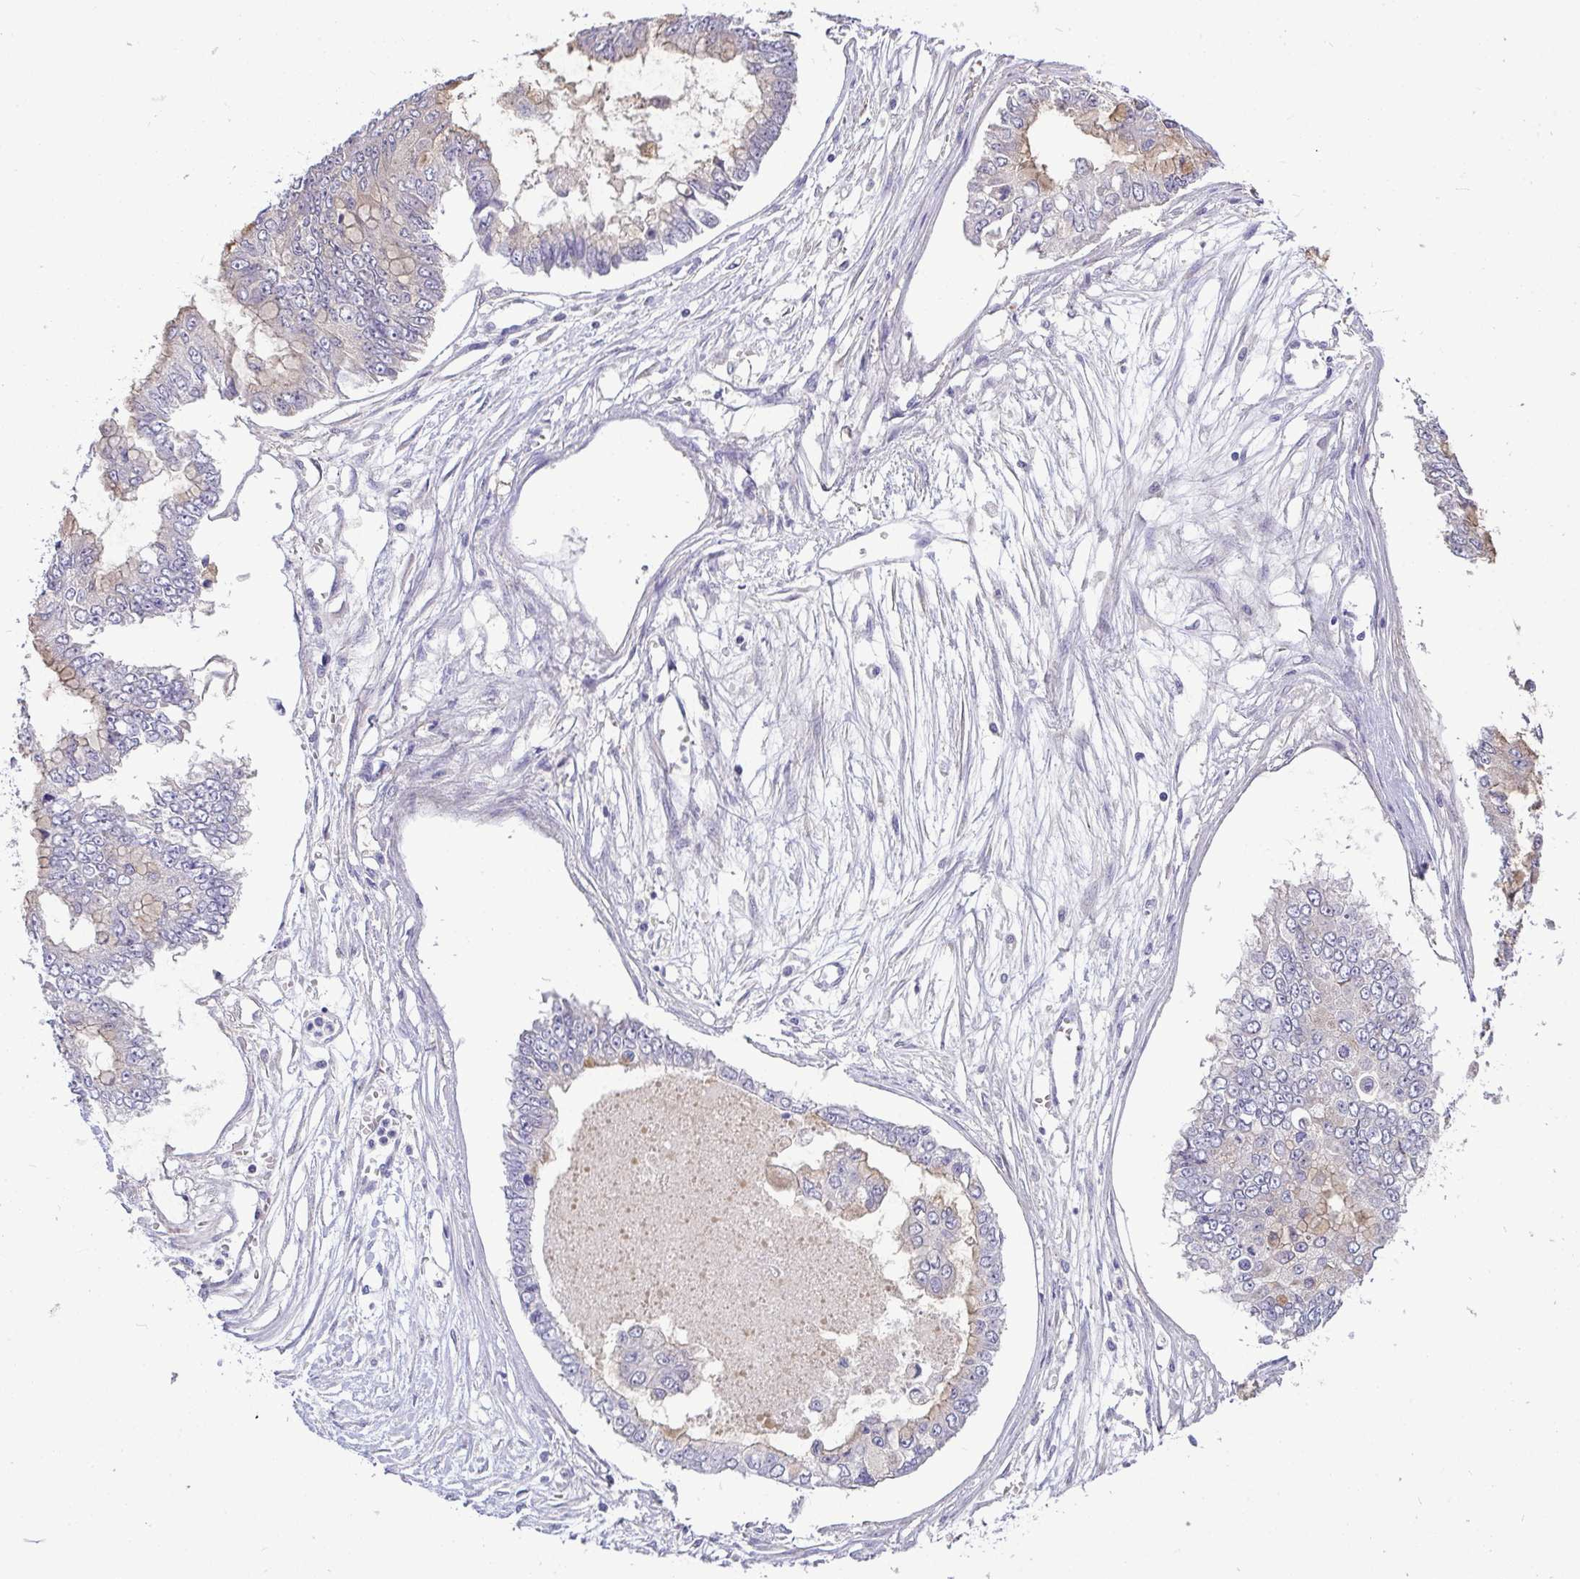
{"staining": {"intensity": "weak", "quantity": "<25%", "location": "cytoplasmic/membranous"}, "tissue": "ovarian cancer", "cell_type": "Tumor cells", "image_type": "cancer", "snomed": [{"axis": "morphology", "description": "Cystadenocarcinoma, mucinous, NOS"}, {"axis": "topography", "description": "Ovary"}], "caption": "Micrograph shows no significant protein staining in tumor cells of ovarian cancer (mucinous cystadenocarcinoma). The staining was performed using DAB (3,3'-diaminobenzidine) to visualize the protein expression in brown, while the nuclei were stained in blue with hematoxylin (Magnification: 20x).", "gene": "MOCS1", "patient": {"sex": "female", "age": 72}}